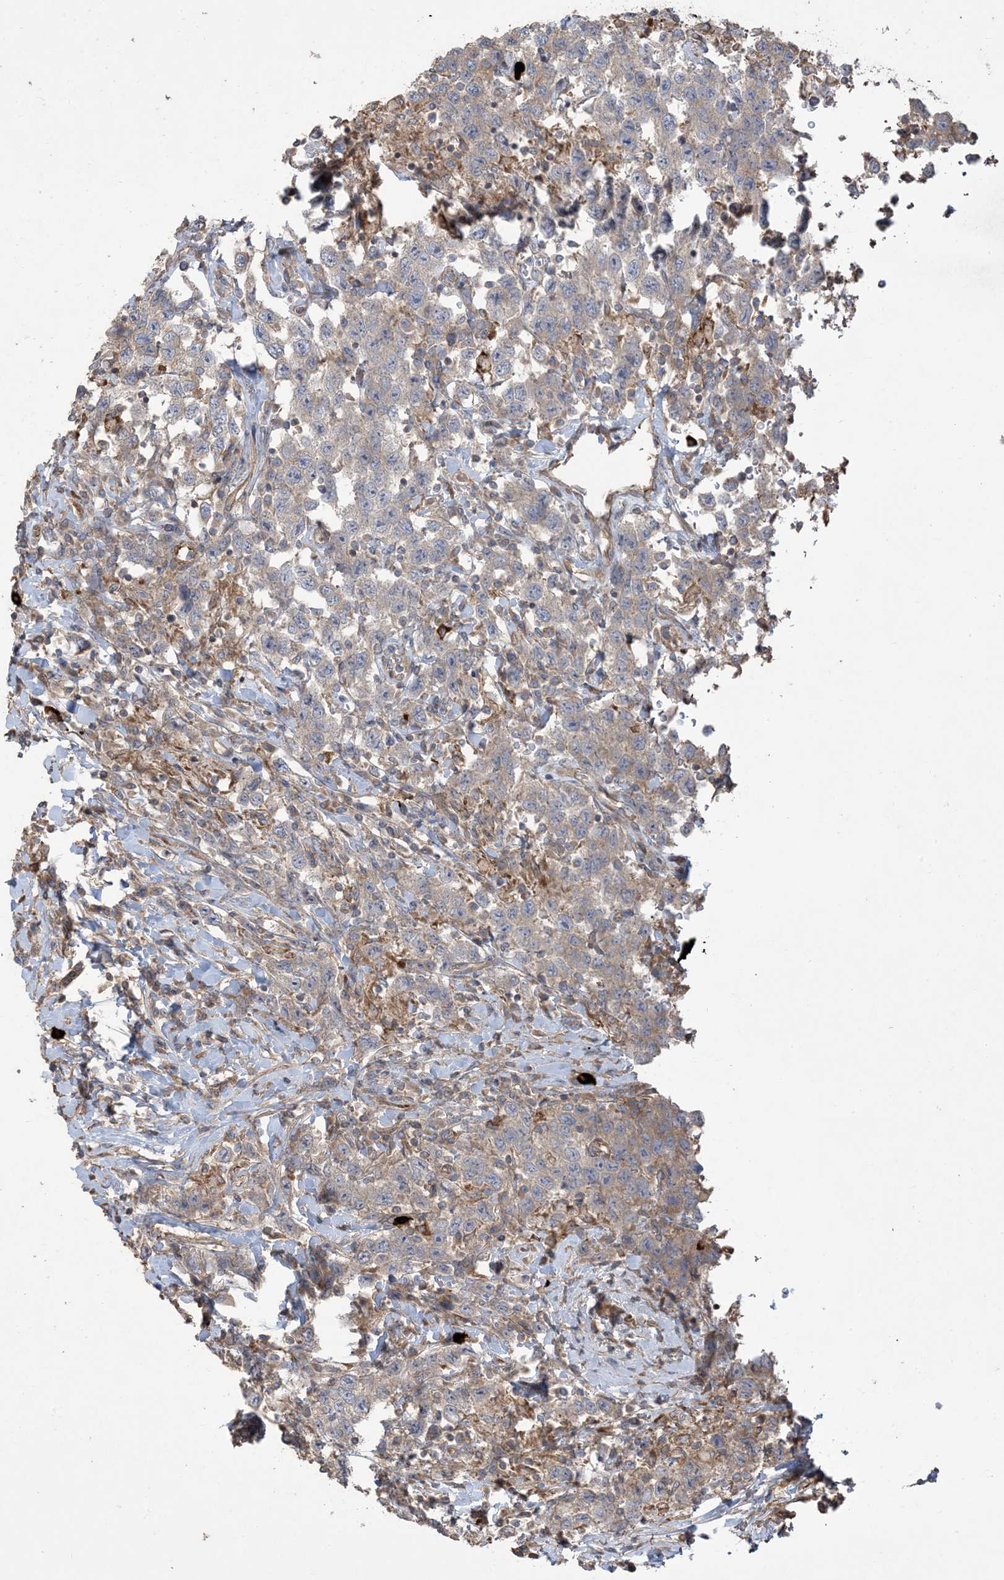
{"staining": {"intensity": "weak", "quantity": "<25%", "location": "cytoplasmic/membranous"}, "tissue": "testis cancer", "cell_type": "Tumor cells", "image_type": "cancer", "snomed": [{"axis": "morphology", "description": "Seminoma, NOS"}, {"axis": "topography", "description": "Testis"}], "caption": "IHC of human seminoma (testis) displays no positivity in tumor cells.", "gene": "KLHL18", "patient": {"sex": "male", "age": 41}}